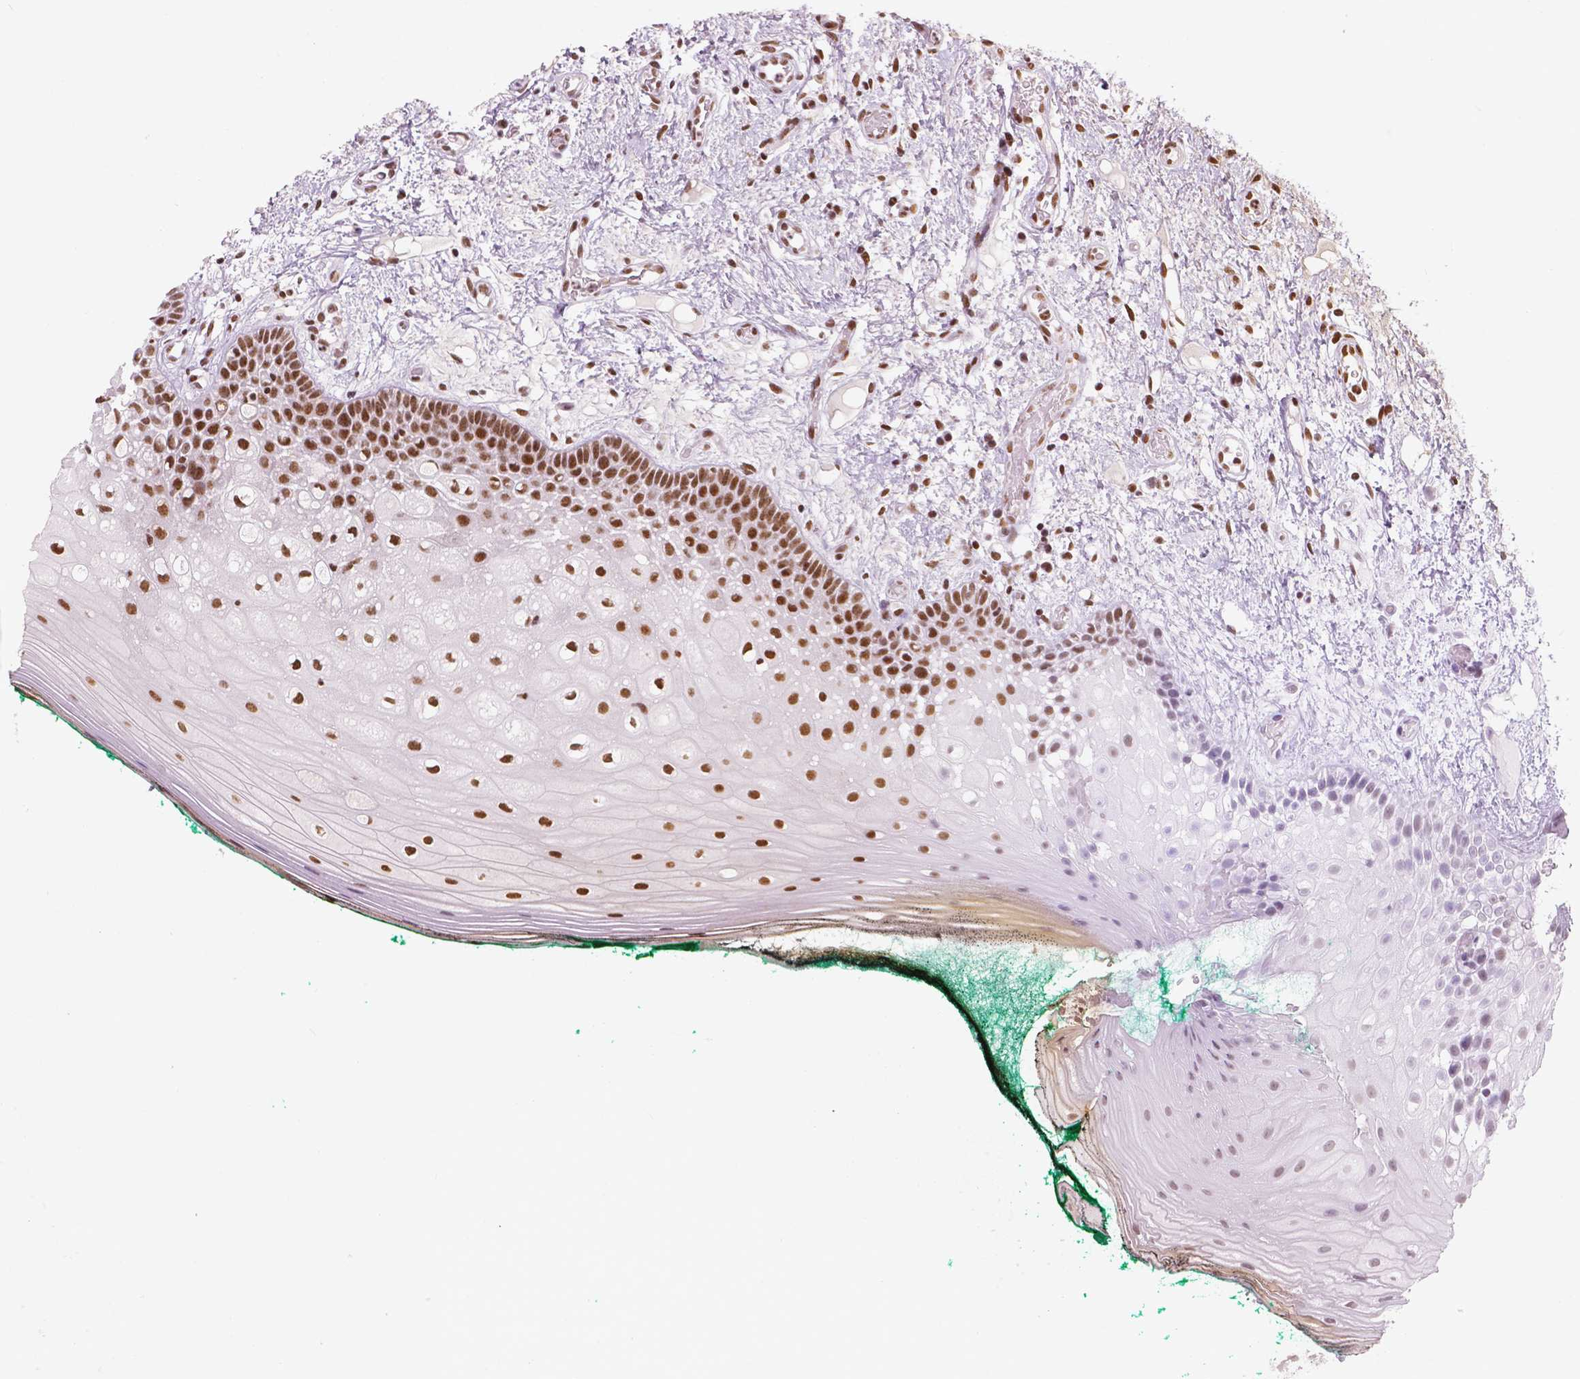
{"staining": {"intensity": "moderate", "quantity": "25%-75%", "location": "nuclear"}, "tissue": "oral mucosa", "cell_type": "Squamous epithelial cells", "image_type": "normal", "snomed": [{"axis": "morphology", "description": "Normal tissue, NOS"}, {"axis": "topography", "description": "Oral tissue"}], "caption": "Protein expression analysis of normal oral mucosa demonstrates moderate nuclear expression in approximately 25%-75% of squamous epithelial cells.", "gene": "BRD4", "patient": {"sex": "female", "age": 83}}